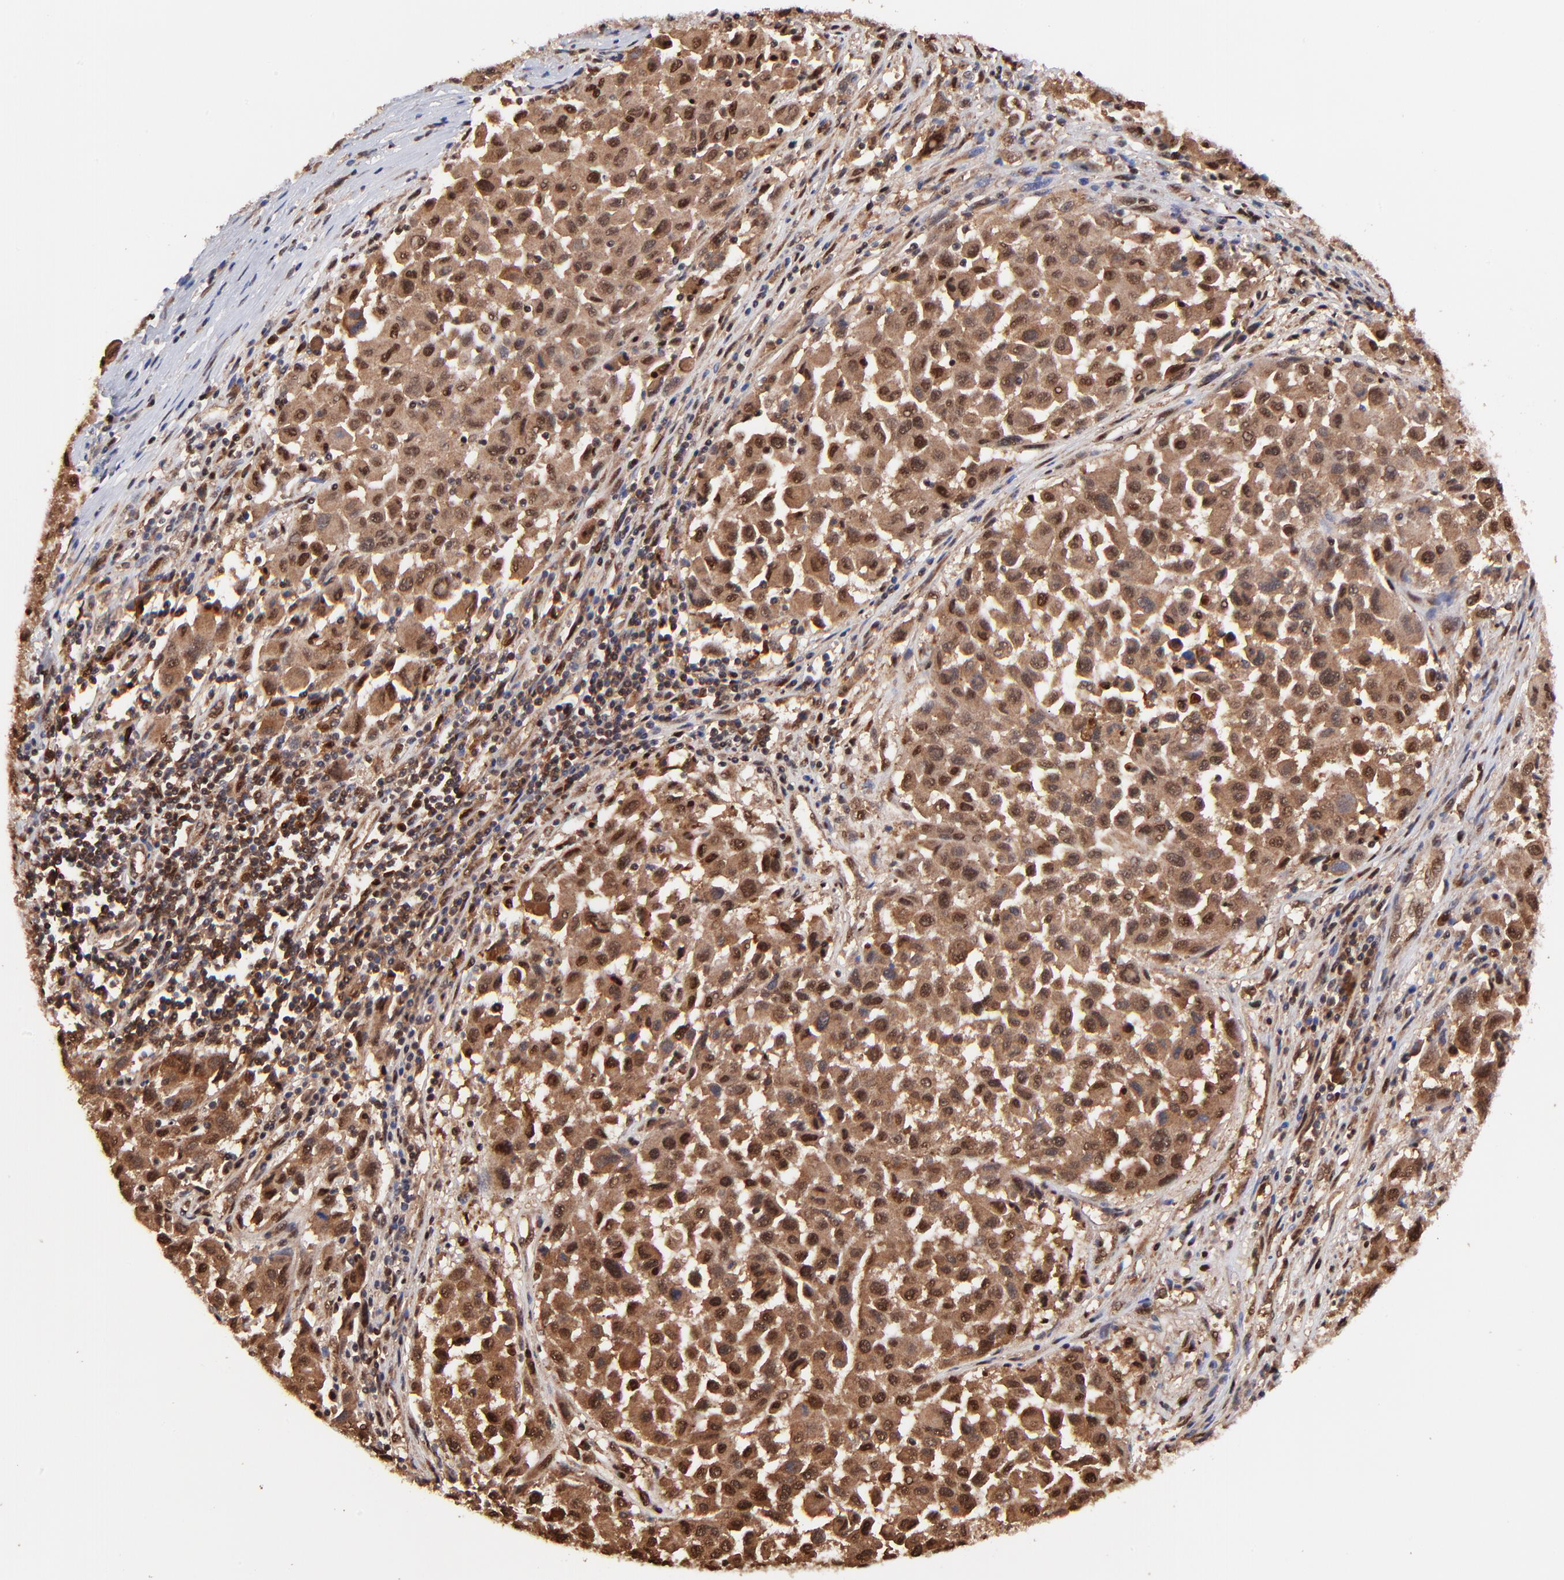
{"staining": {"intensity": "strong", "quantity": ">75%", "location": "cytoplasmic/membranous,nuclear"}, "tissue": "melanoma", "cell_type": "Tumor cells", "image_type": "cancer", "snomed": [{"axis": "morphology", "description": "Malignant melanoma, Metastatic site"}, {"axis": "topography", "description": "Lymph node"}], "caption": "The micrograph reveals staining of malignant melanoma (metastatic site), revealing strong cytoplasmic/membranous and nuclear protein staining (brown color) within tumor cells. Using DAB (brown) and hematoxylin (blue) stains, captured at high magnification using brightfield microscopy.", "gene": "PSMA6", "patient": {"sex": "male", "age": 61}}